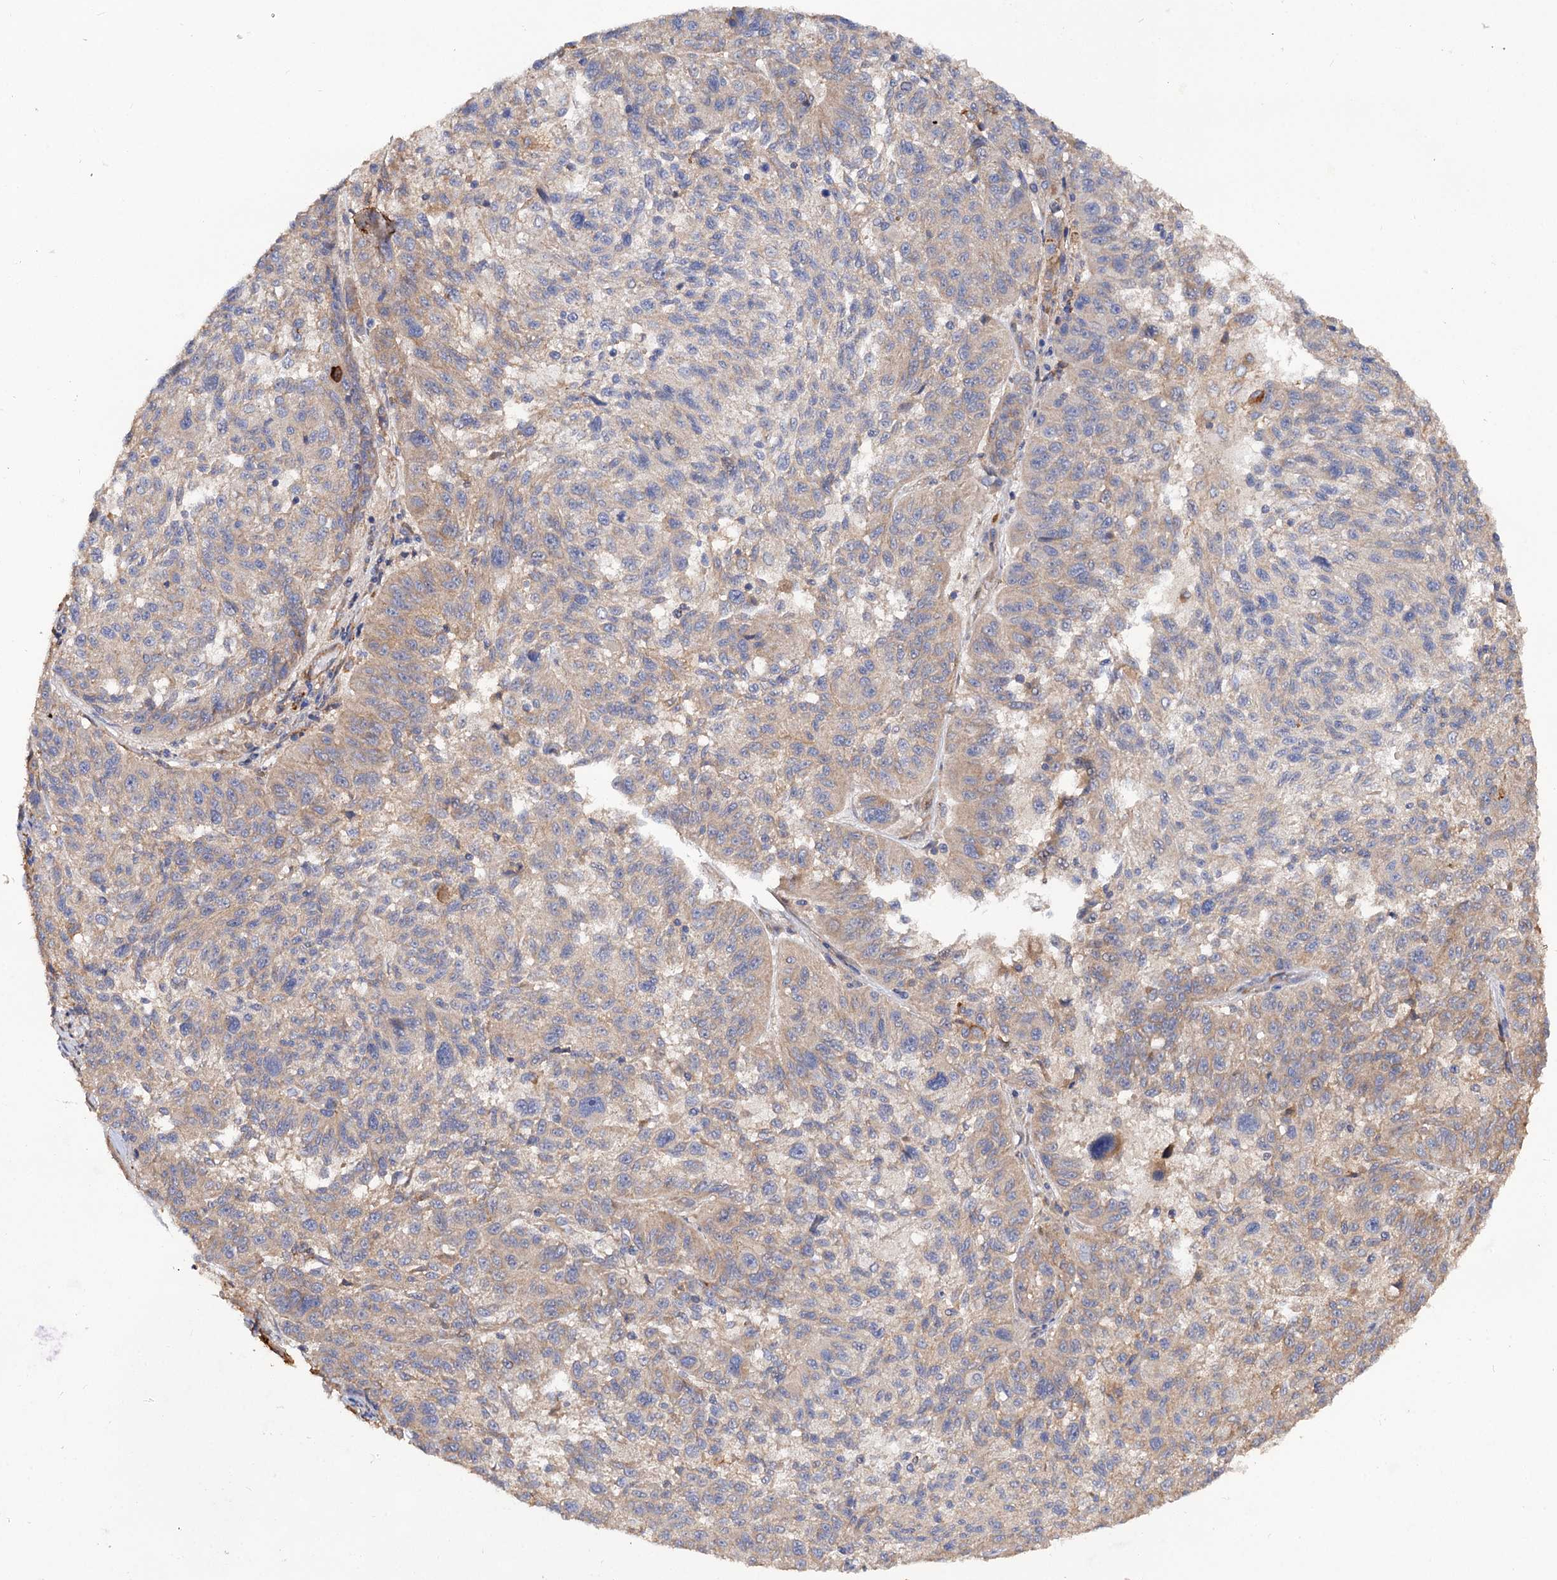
{"staining": {"intensity": "weak", "quantity": "<25%", "location": "cytoplasmic/membranous"}, "tissue": "melanoma", "cell_type": "Tumor cells", "image_type": "cancer", "snomed": [{"axis": "morphology", "description": "Malignant melanoma, NOS"}, {"axis": "topography", "description": "Skin"}], "caption": "Protein analysis of melanoma shows no significant expression in tumor cells.", "gene": "CSAD", "patient": {"sex": "male", "age": 53}}